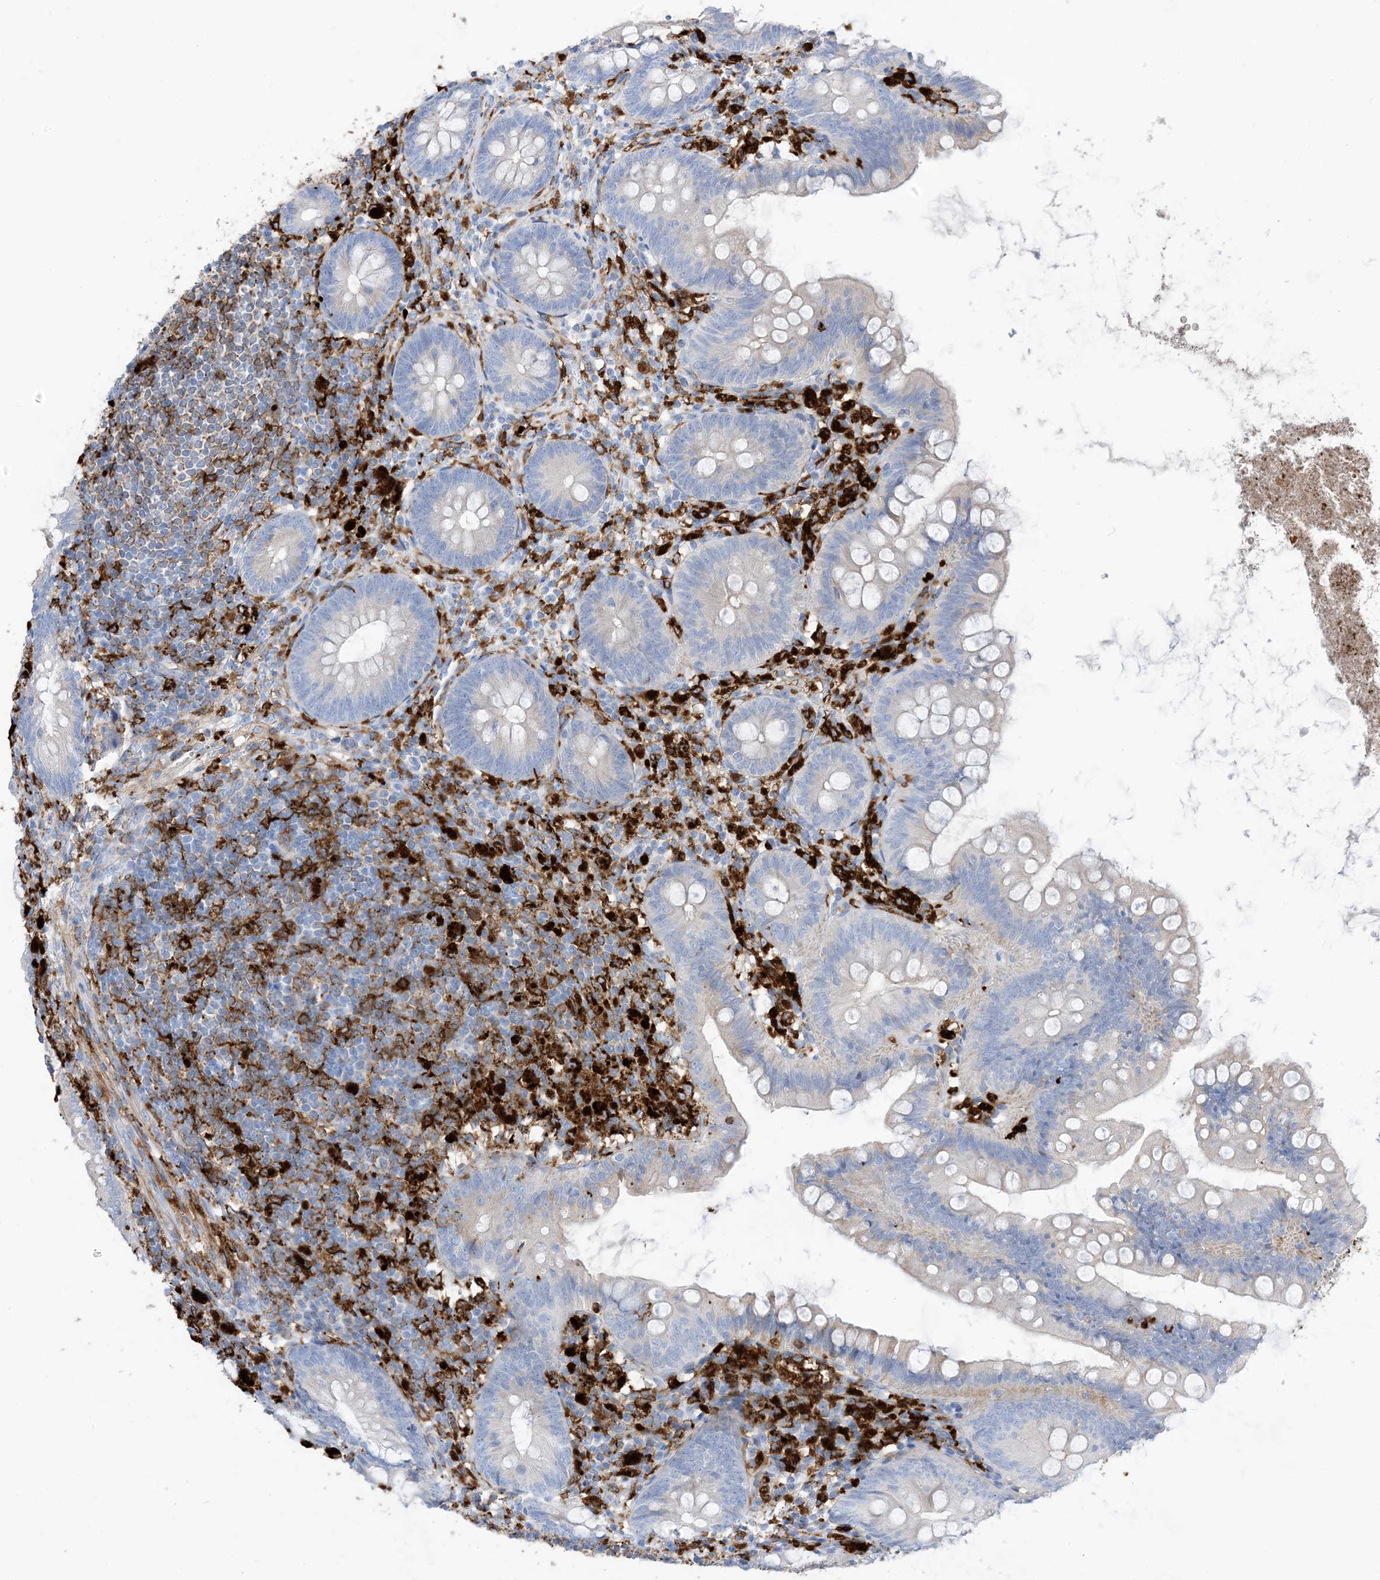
{"staining": {"intensity": "weak", "quantity": "<25%", "location": "cytoplasmic/membranous"}, "tissue": "appendix", "cell_type": "Glandular cells", "image_type": "normal", "snomed": [{"axis": "morphology", "description": "Normal tissue, NOS"}, {"axis": "topography", "description": "Appendix"}], "caption": "The histopathology image displays no staining of glandular cells in normal appendix.", "gene": "DPH3", "patient": {"sex": "female", "age": 62}}